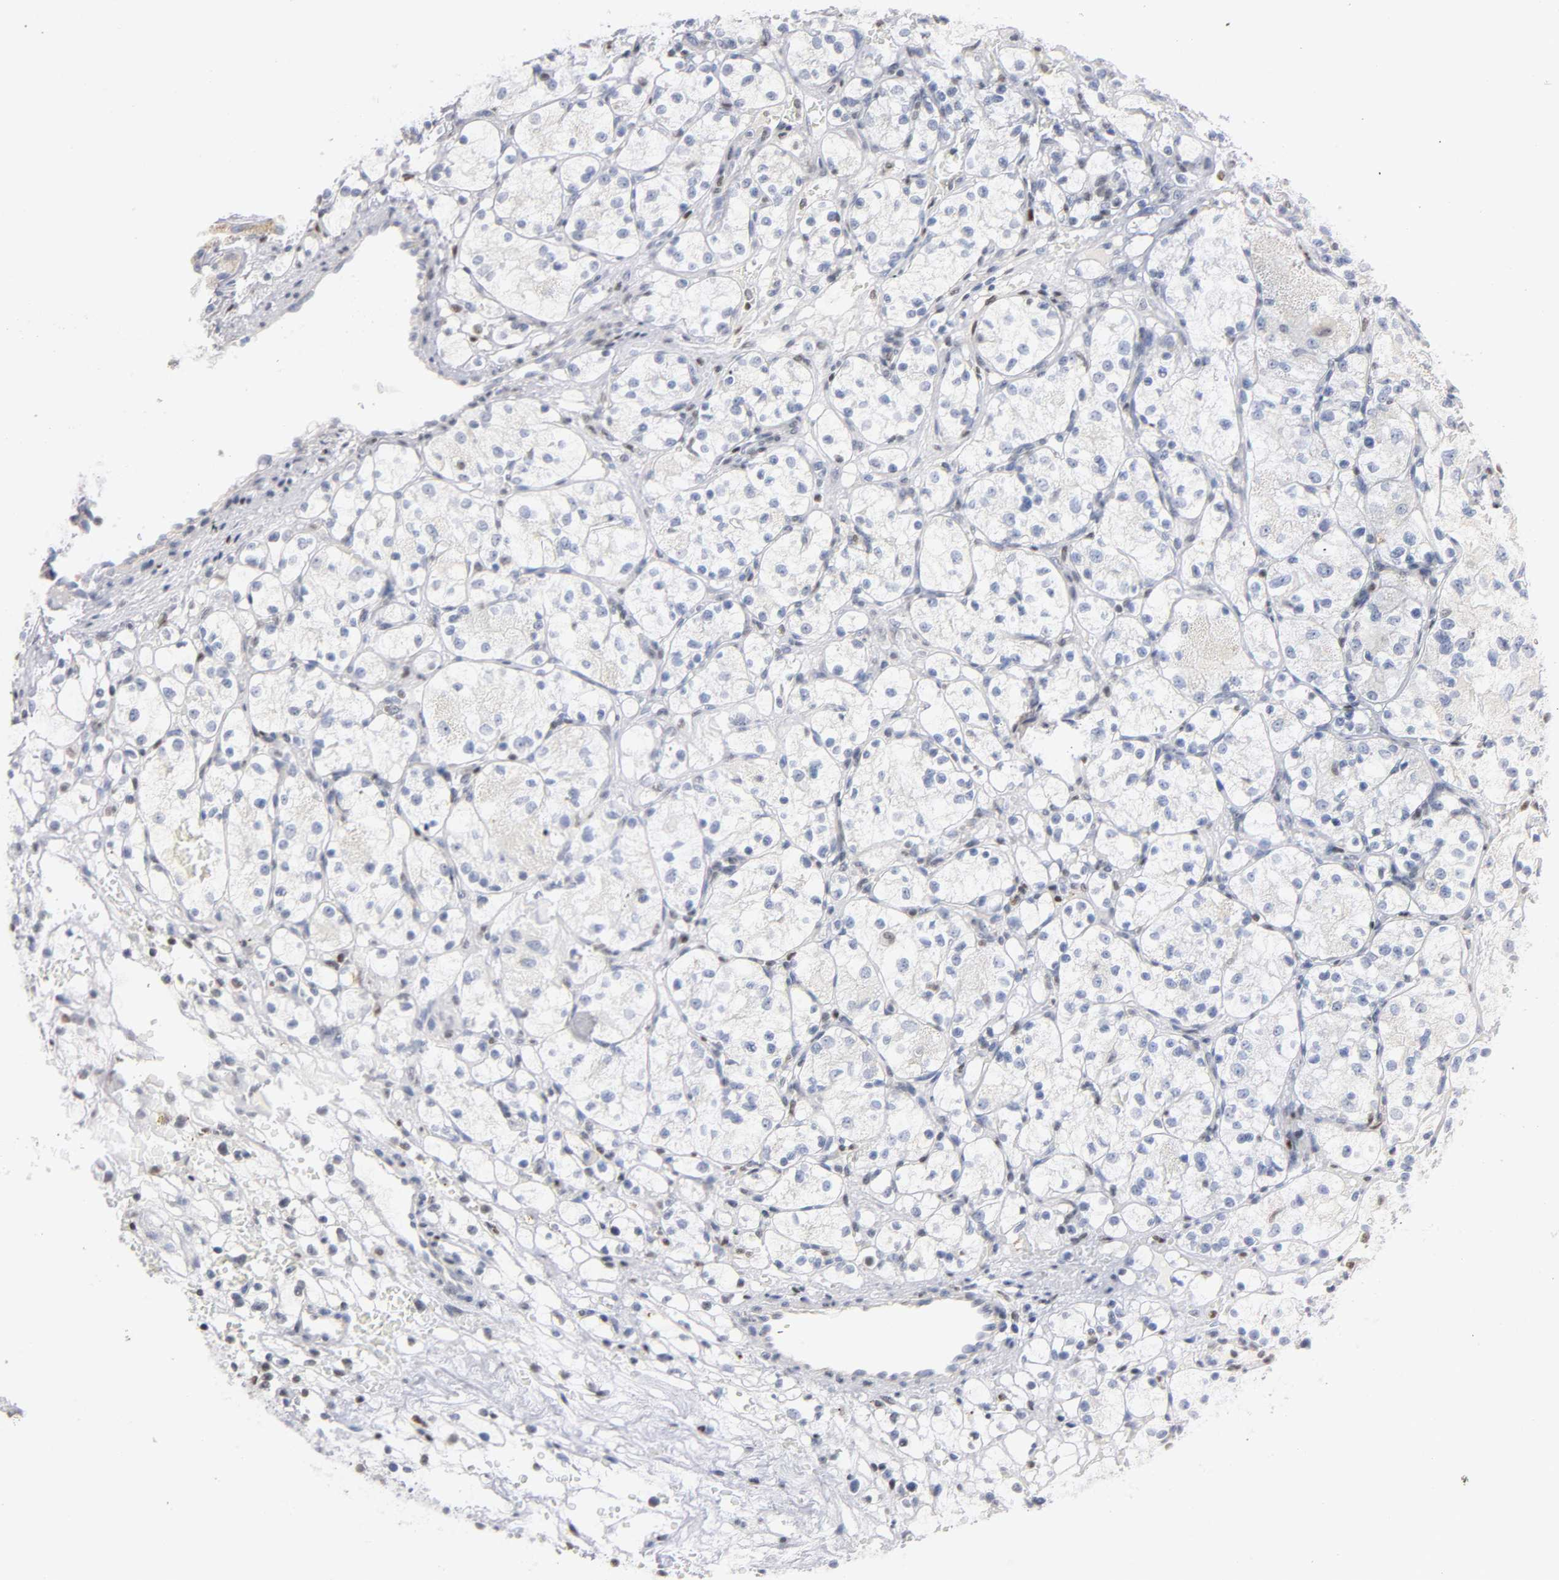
{"staining": {"intensity": "negative", "quantity": "none", "location": "none"}, "tissue": "renal cancer", "cell_type": "Tumor cells", "image_type": "cancer", "snomed": [{"axis": "morphology", "description": "Adenocarcinoma, NOS"}, {"axis": "topography", "description": "Kidney"}], "caption": "Tumor cells show no significant expression in adenocarcinoma (renal).", "gene": "RUNX1", "patient": {"sex": "female", "age": 60}}